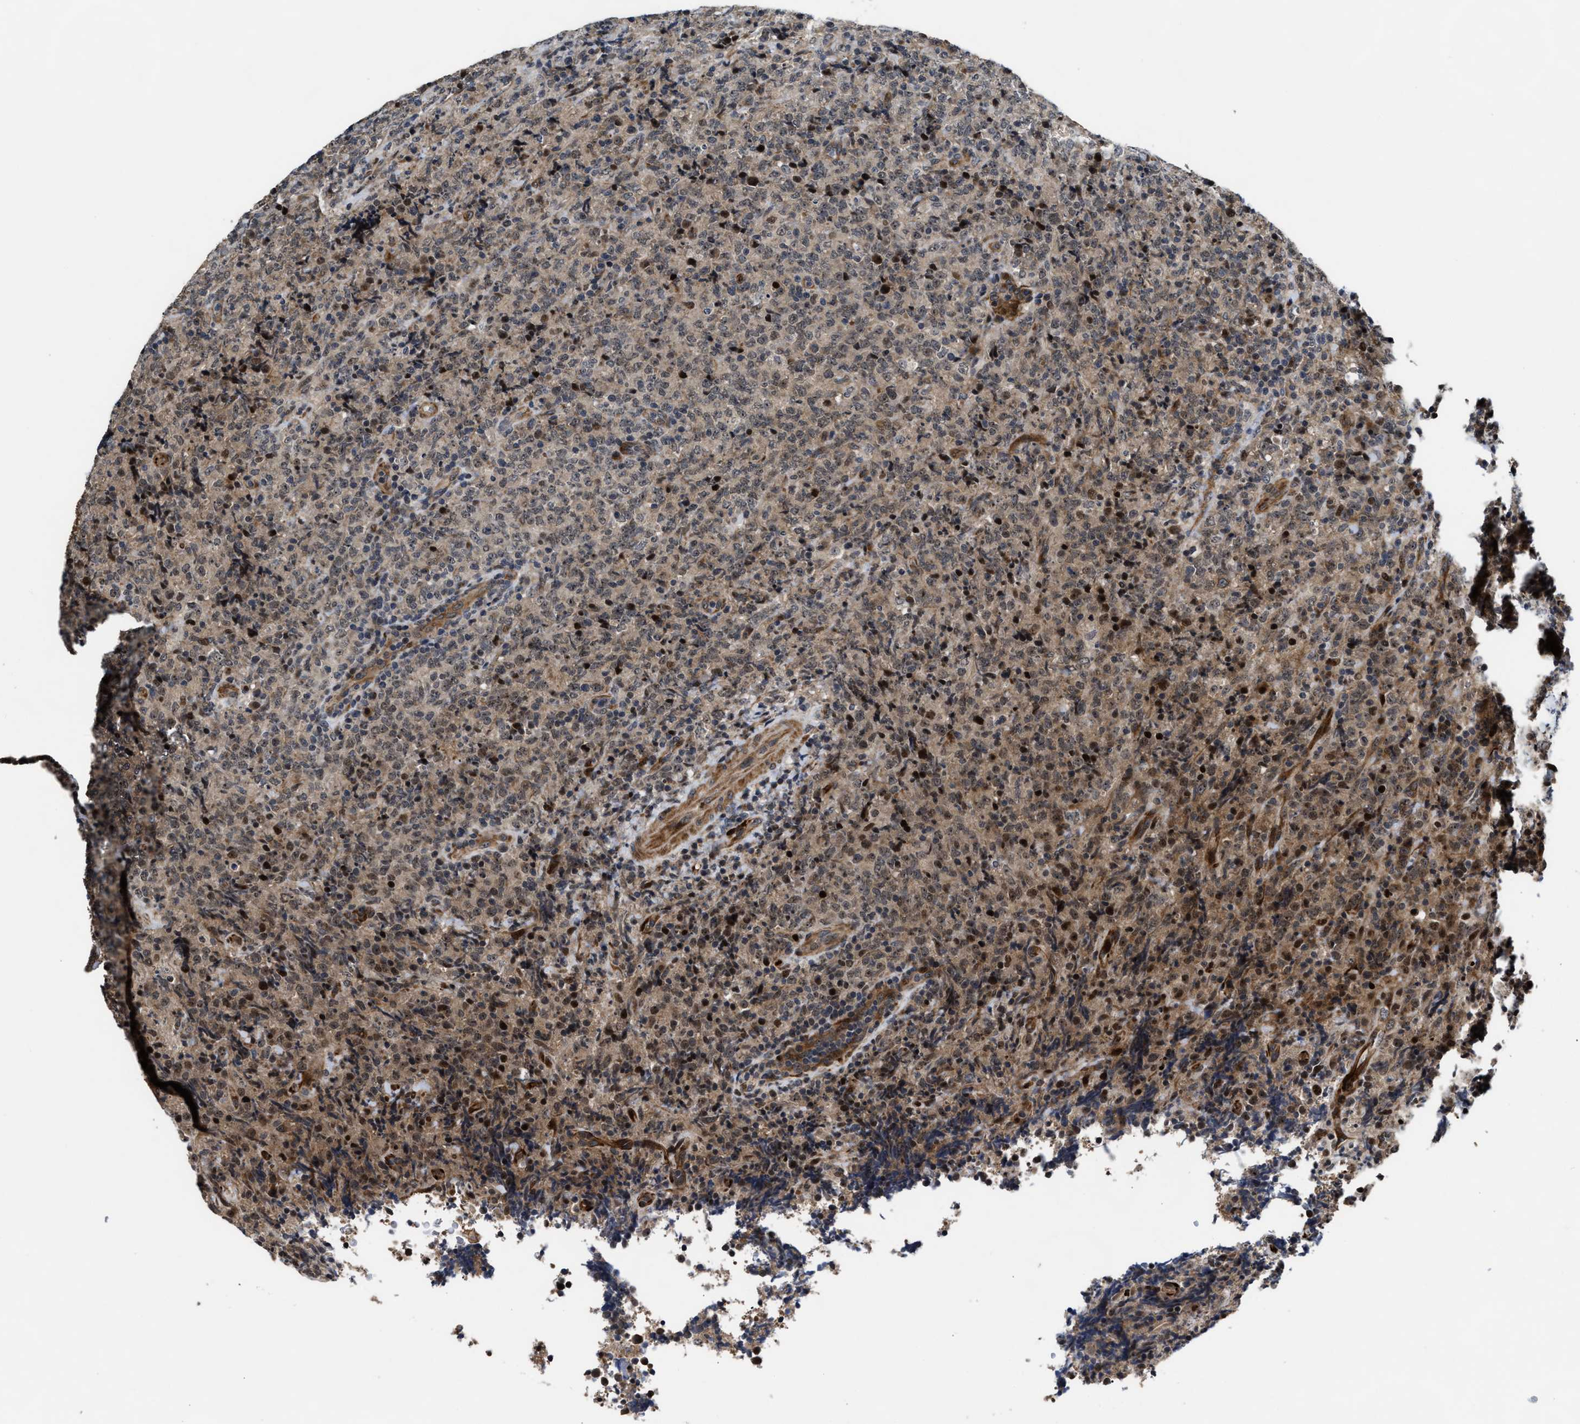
{"staining": {"intensity": "moderate", "quantity": "25%-75%", "location": "cytoplasmic/membranous,nuclear"}, "tissue": "lymphoma", "cell_type": "Tumor cells", "image_type": "cancer", "snomed": [{"axis": "morphology", "description": "Malignant lymphoma, non-Hodgkin's type, High grade"}, {"axis": "topography", "description": "Tonsil"}], "caption": "Immunohistochemistry (IHC) staining of lymphoma, which reveals medium levels of moderate cytoplasmic/membranous and nuclear positivity in approximately 25%-75% of tumor cells indicating moderate cytoplasmic/membranous and nuclear protein expression. The staining was performed using DAB (brown) for protein detection and nuclei were counterstained in hematoxylin (blue).", "gene": "ALDH3A2", "patient": {"sex": "female", "age": 36}}